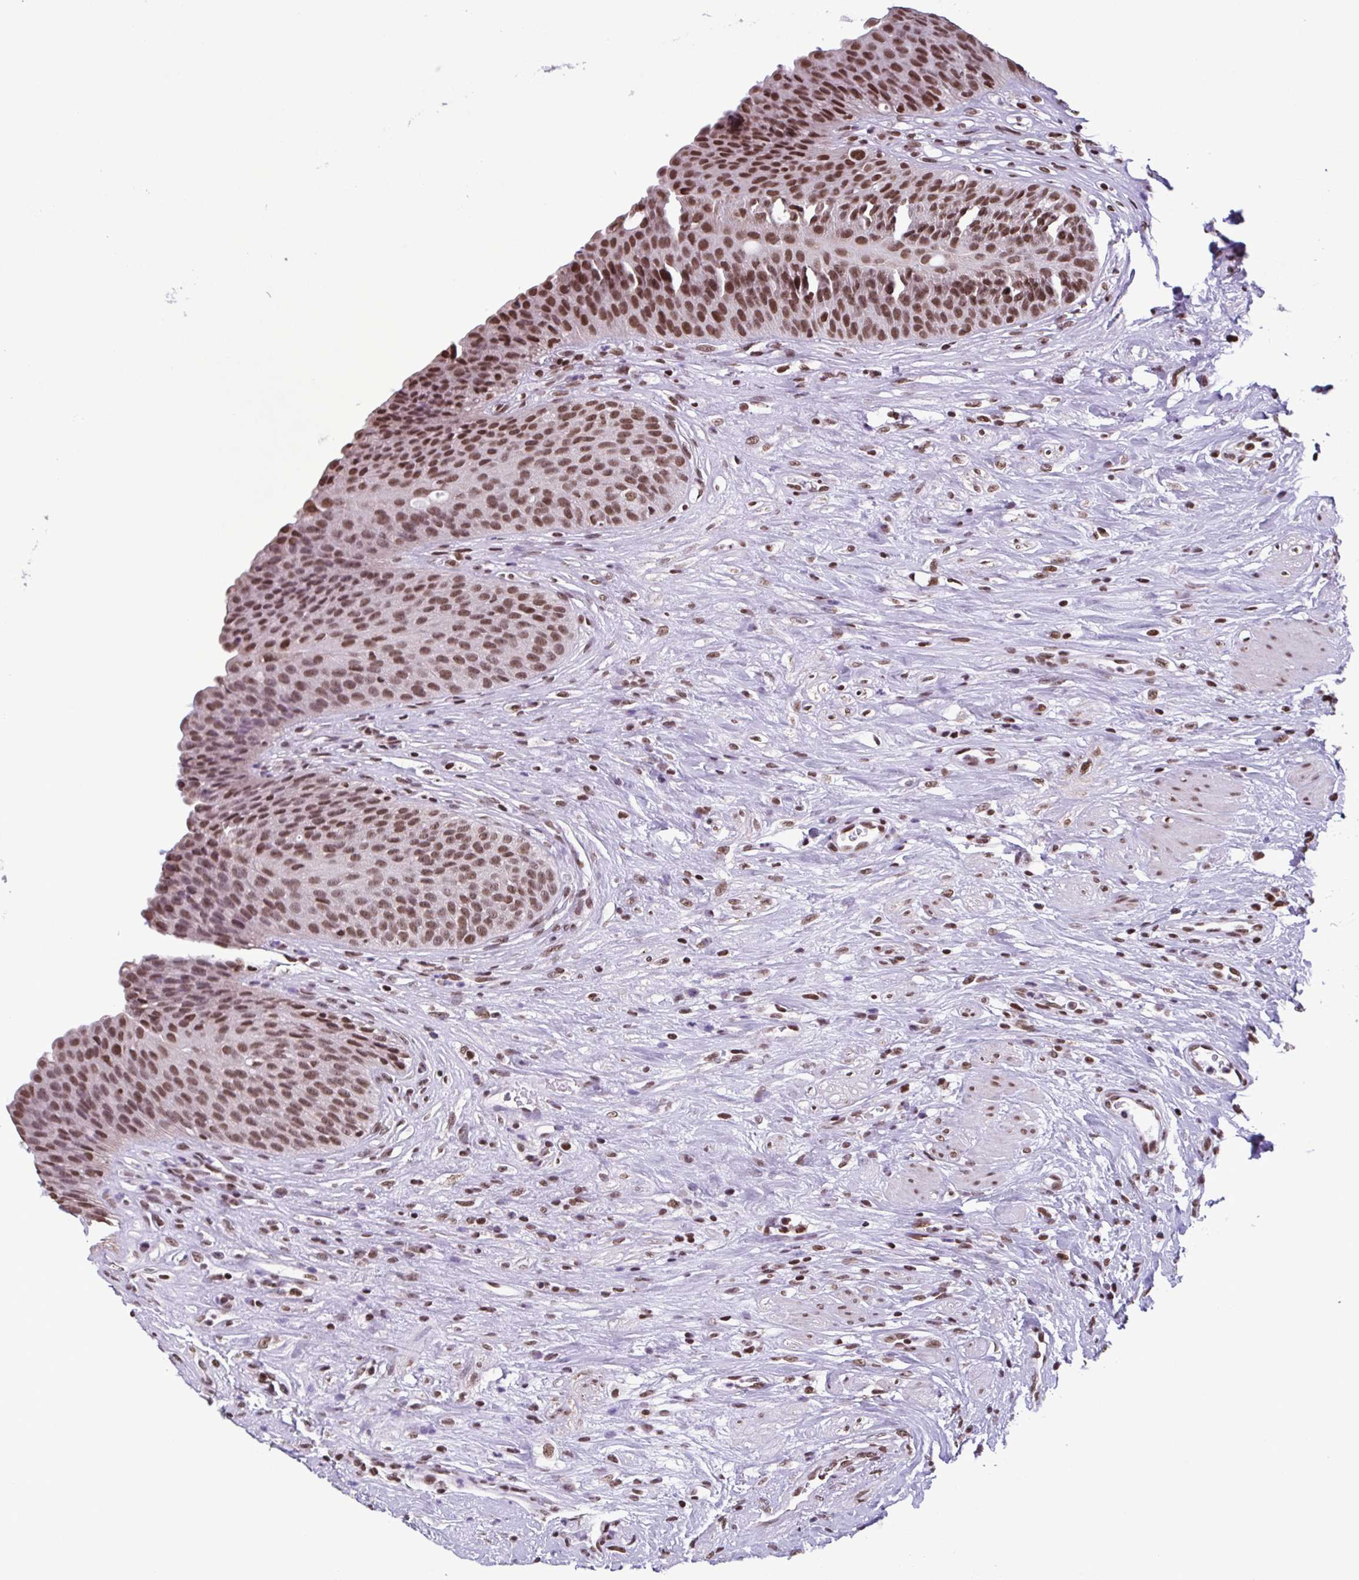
{"staining": {"intensity": "moderate", "quantity": ">75%", "location": "nuclear"}, "tissue": "urinary bladder", "cell_type": "Urothelial cells", "image_type": "normal", "snomed": [{"axis": "morphology", "description": "Normal tissue, NOS"}, {"axis": "topography", "description": "Urinary bladder"}], "caption": "IHC photomicrograph of normal urinary bladder stained for a protein (brown), which displays medium levels of moderate nuclear positivity in approximately >75% of urothelial cells.", "gene": "TIMM21", "patient": {"sex": "female", "age": 56}}